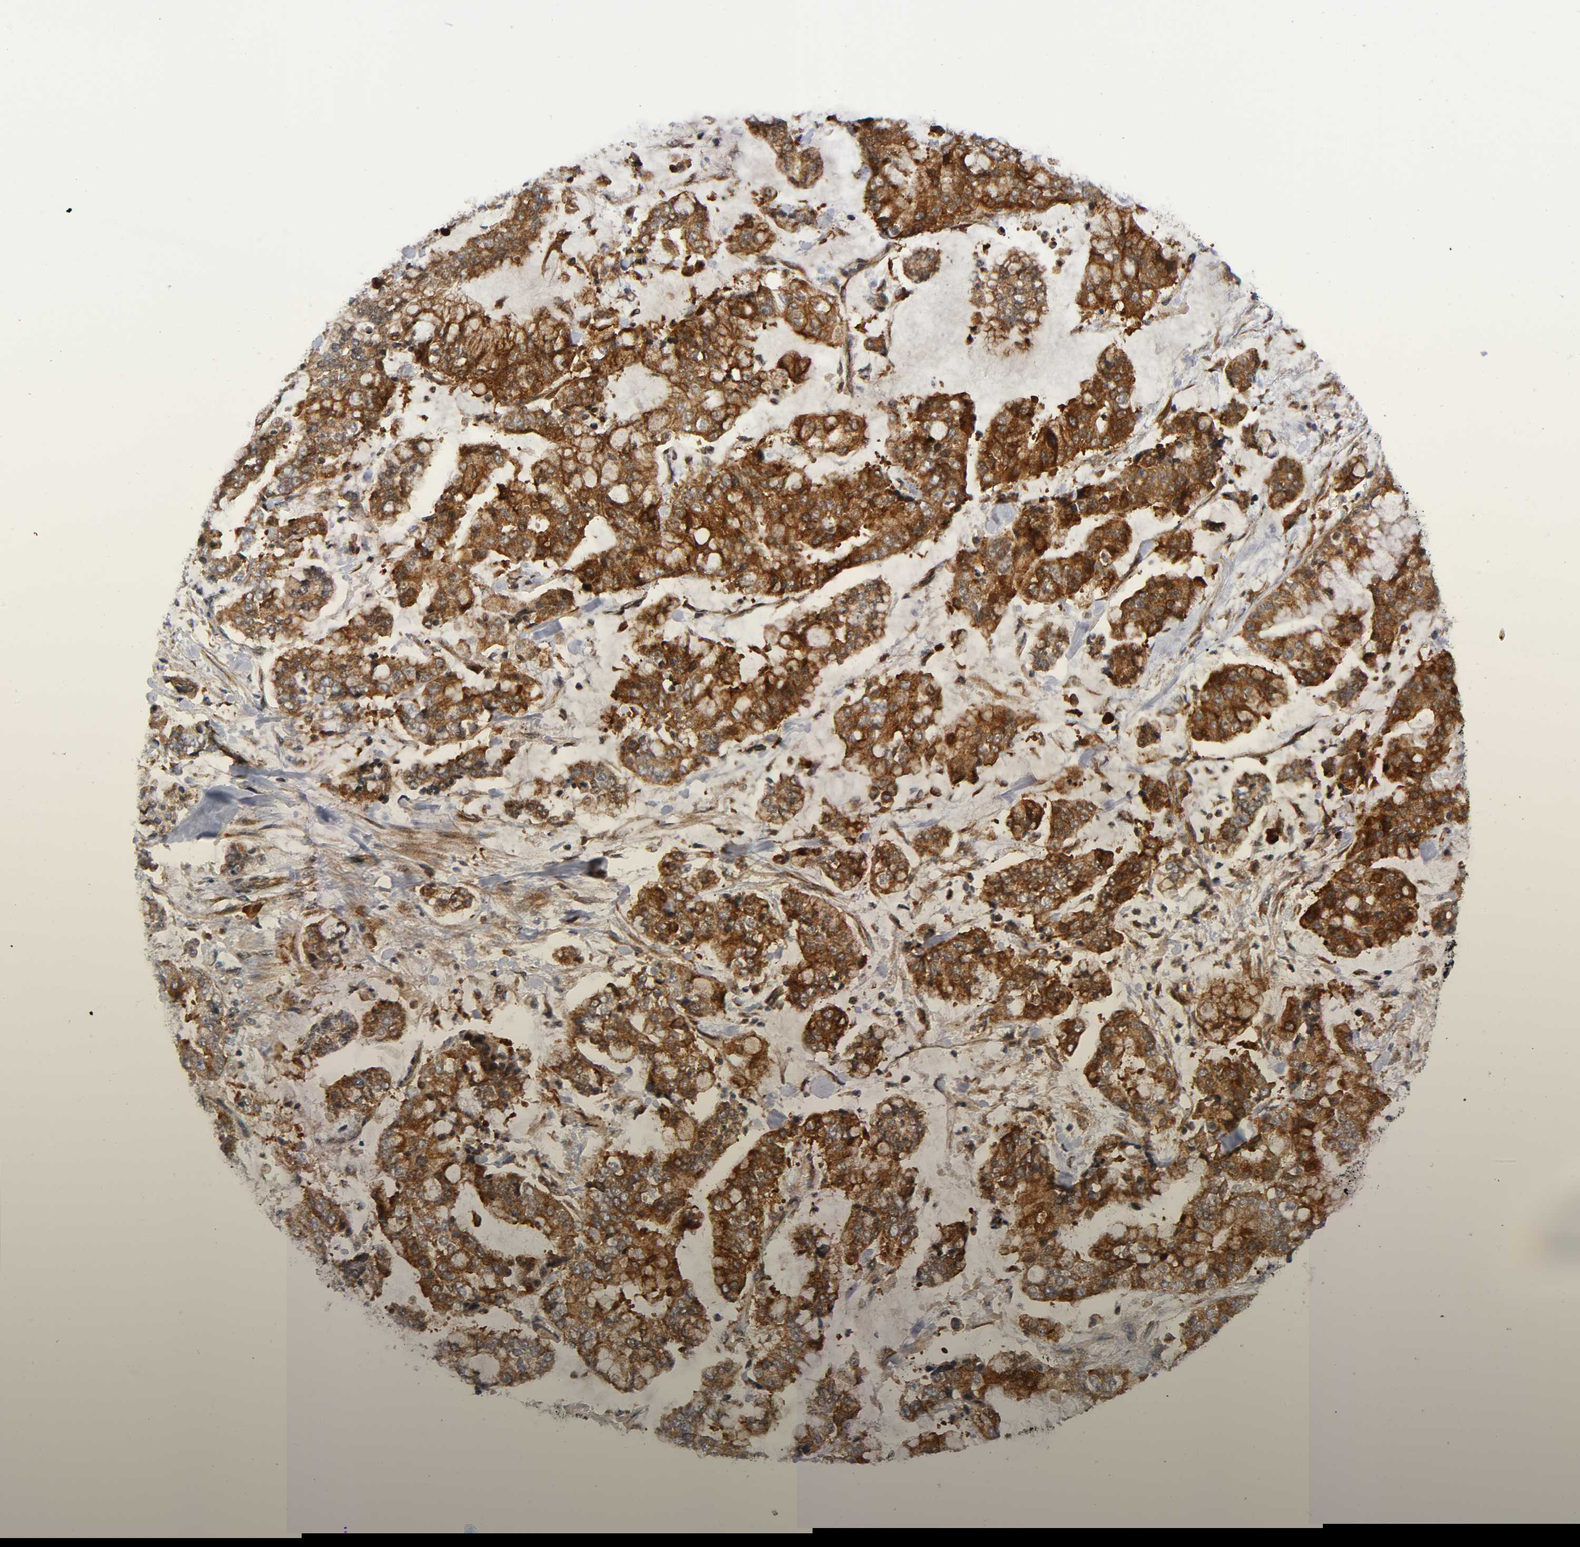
{"staining": {"intensity": "strong", "quantity": ">75%", "location": "cytoplasmic/membranous"}, "tissue": "stomach cancer", "cell_type": "Tumor cells", "image_type": "cancer", "snomed": [{"axis": "morphology", "description": "Normal tissue, NOS"}, {"axis": "morphology", "description": "Adenocarcinoma, NOS"}, {"axis": "topography", "description": "Stomach, upper"}, {"axis": "topography", "description": "Stomach"}], "caption": "The immunohistochemical stain labels strong cytoplasmic/membranous positivity in tumor cells of stomach adenocarcinoma tissue.", "gene": "EIF5", "patient": {"sex": "male", "age": 76}}